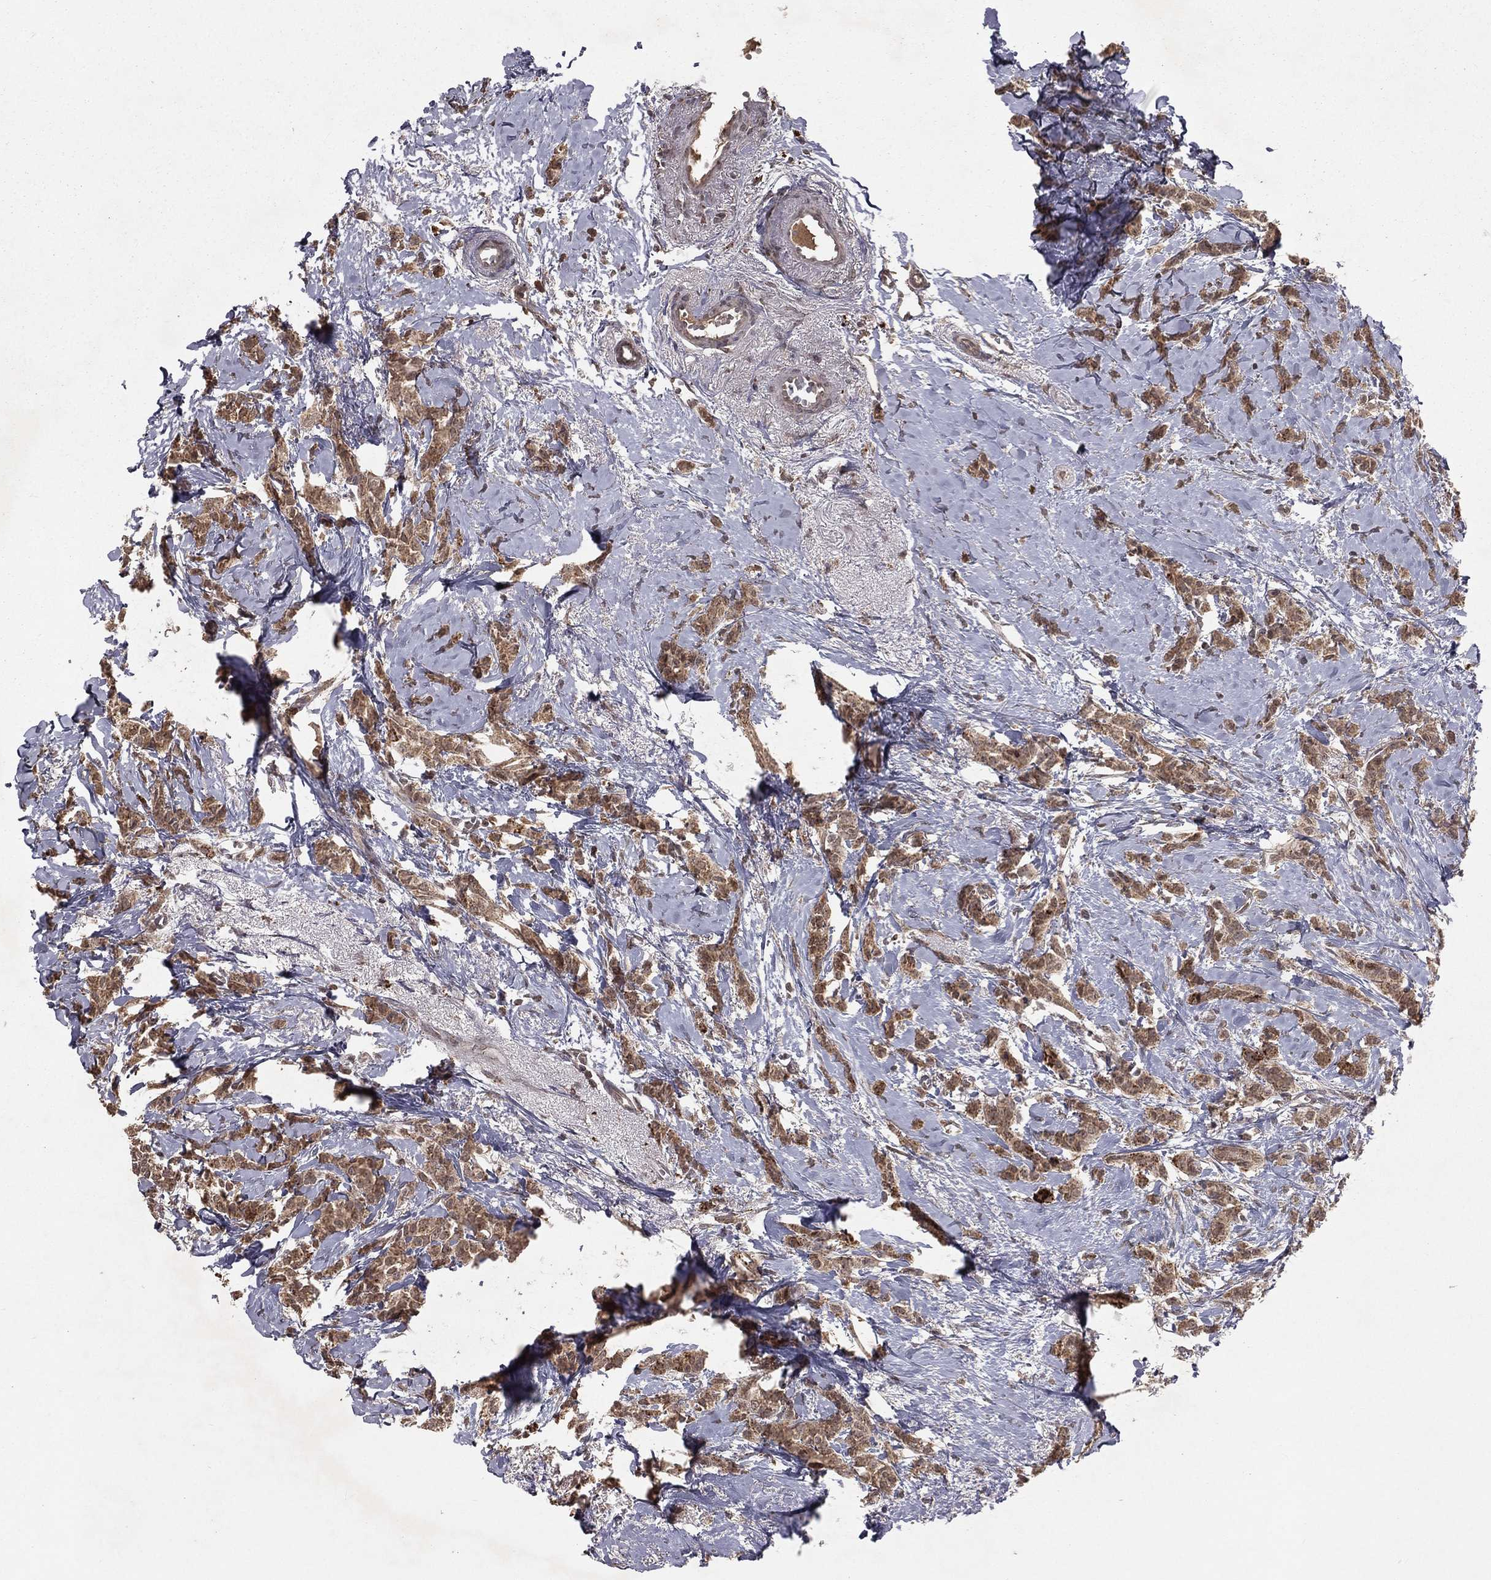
{"staining": {"intensity": "moderate", "quantity": ">75%", "location": "cytoplasmic/membranous"}, "tissue": "breast cancer", "cell_type": "Tumor cells", "image_type": "cancer", "snomed": [{"axis": "morphology", "description": "Duct carcinoma"}, {"axis": "topography", "description": "Breast"}], "caption": "A micrograph showing moderate cytoplasmic/membranous expression in approximately >75% of tumor cells in infiltrating ductal carcinoma (breast), as visualized by brown immunohistochemical staining.", "gene": "ZDHHC15", "patient": {"sex": "female", "age": 85}}